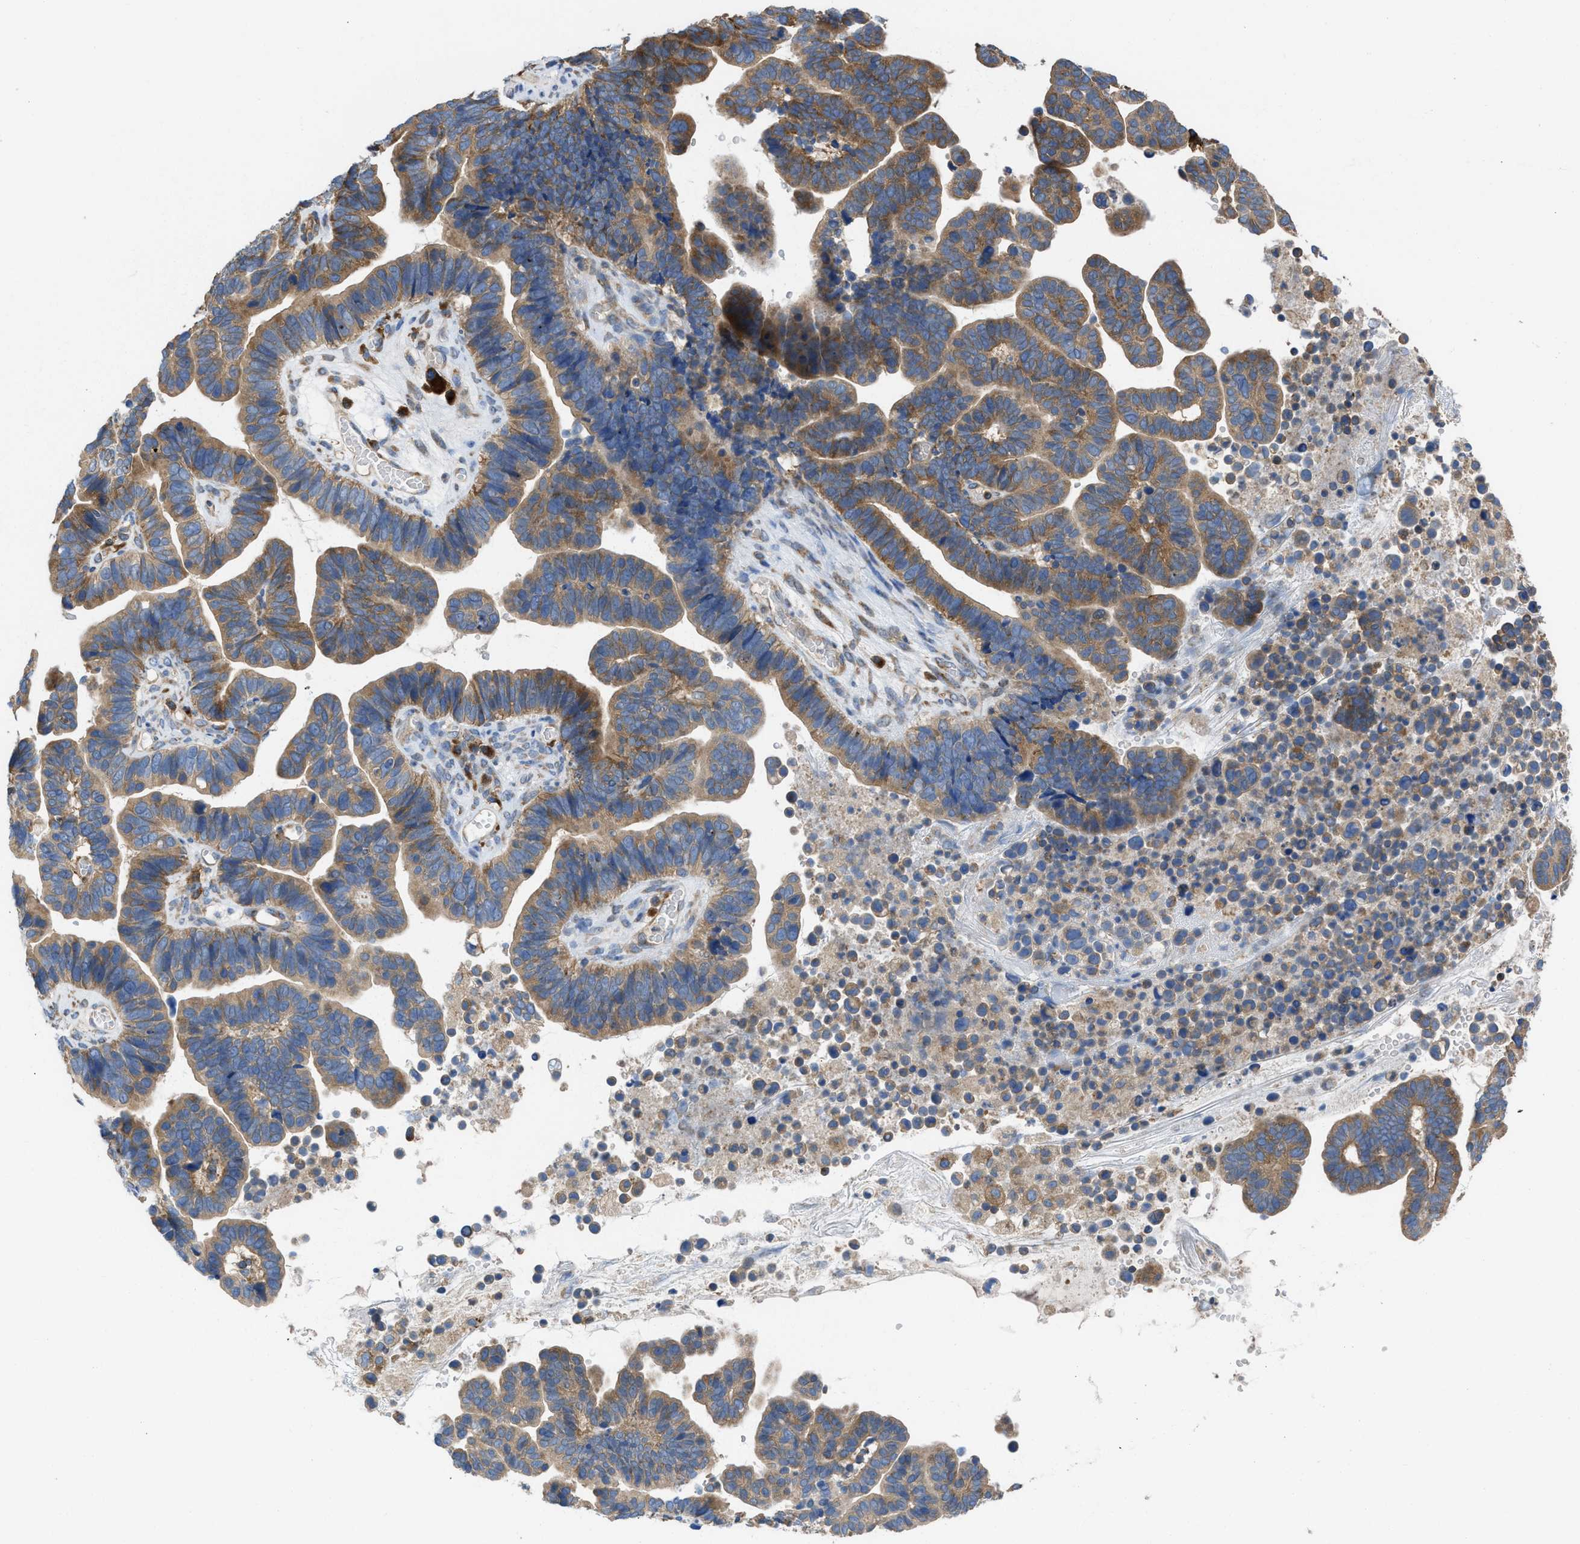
{"staining": {"intensity": "moderate", "quantity": ">75%", "location": "cytoplasmic/membranous"}, "tissue": "ovarian cancer", "cell_type": "Tumor cells", "image_type": "cancer", "snomed": [{"axis": "morphology", "description": "Cystadenocarcinoma, serous, NOS"}, {"axis": "topography", "description": "Ovary"}], "caption": "Serous cystadenocarcinoma (ovarian) stained for a protein demonstrates moderate cytoplasmic/membranous positivity in tumor cells.", "gene": "CHKB", "patient": {"sex": "female", "age": 56}}